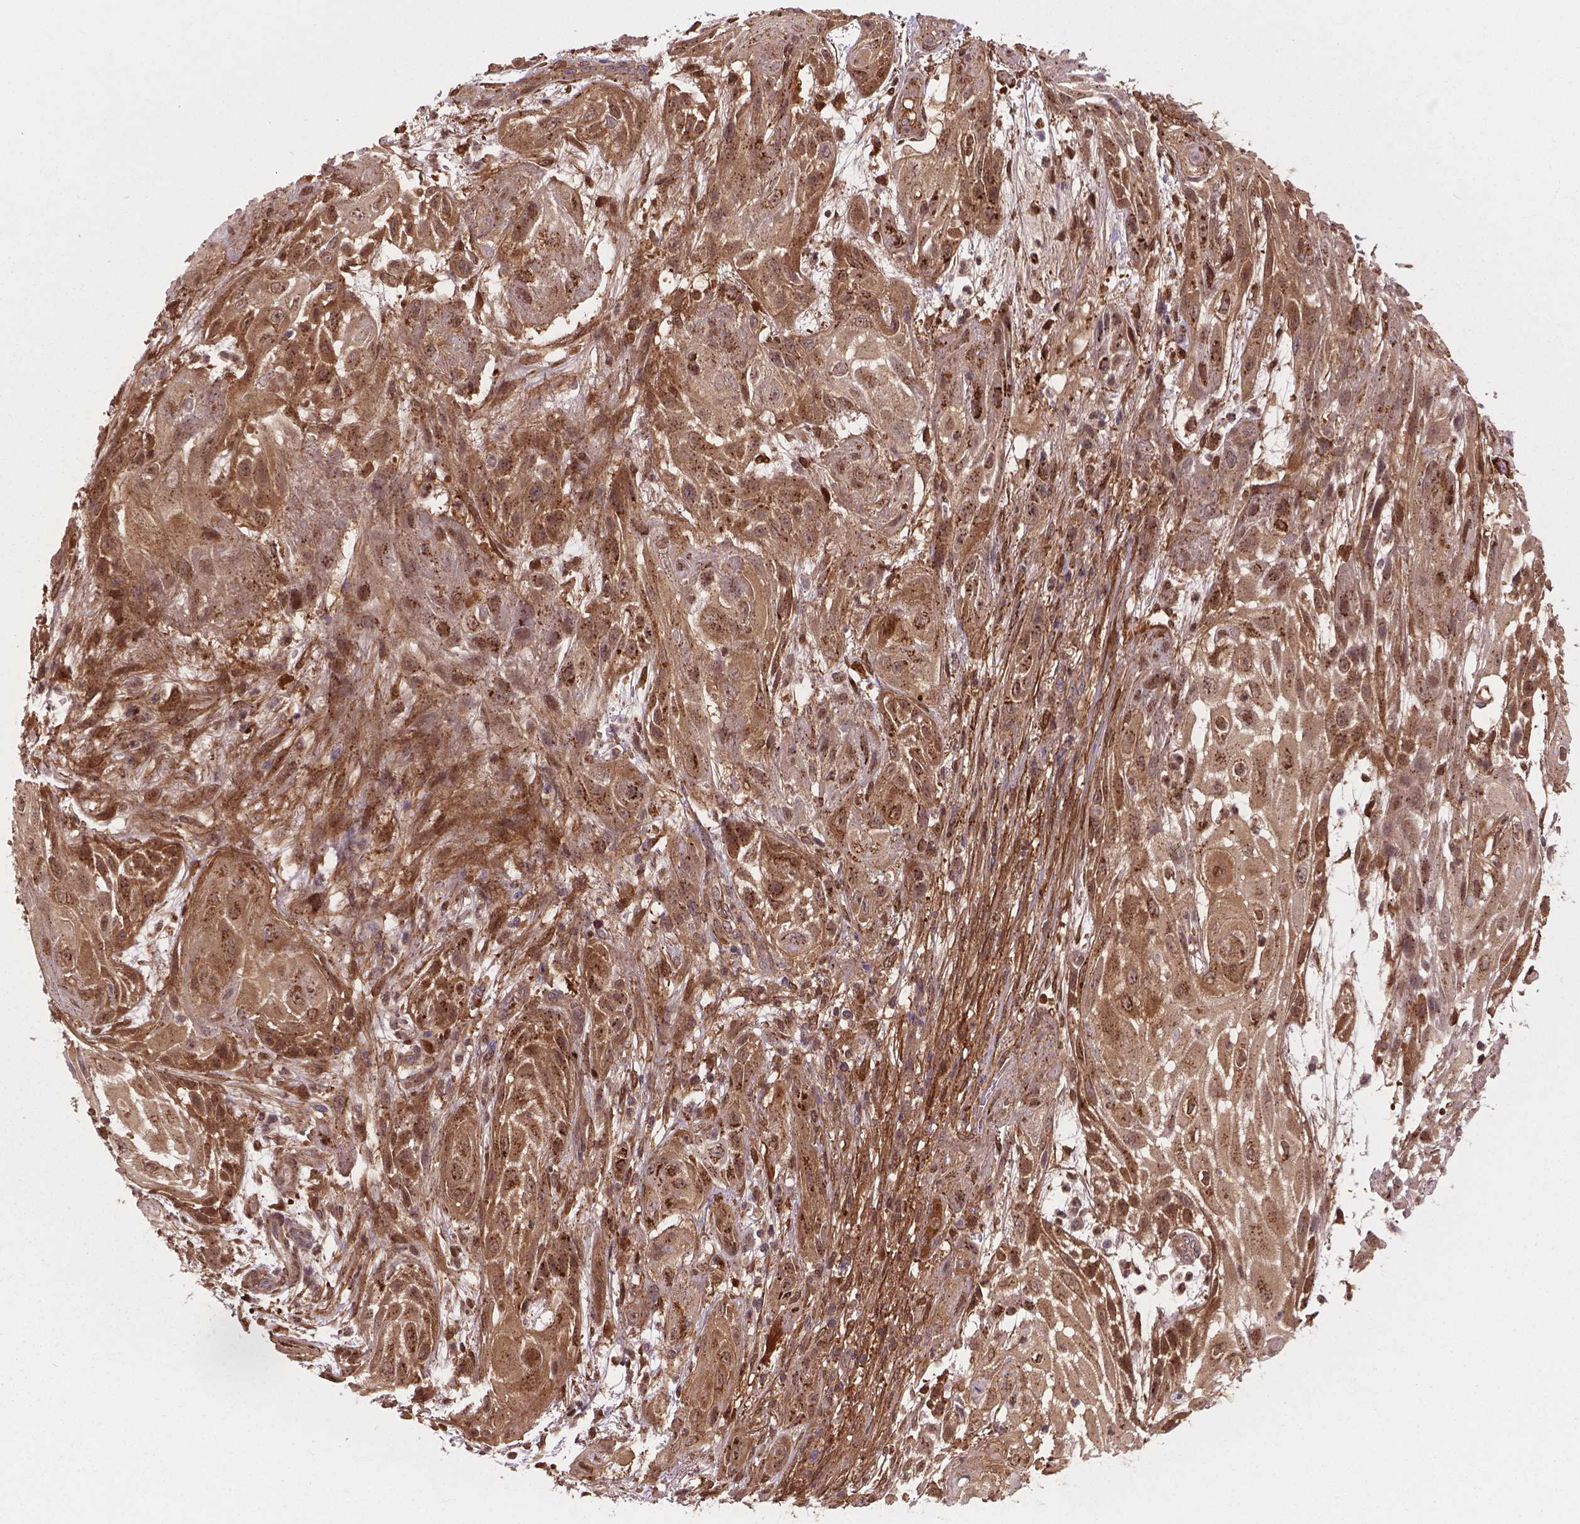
{"staining": {"intensity": "moderate", "quantity": ">75%", "location": "cytoplasmic/membranous,nuclear"}, "tissue": "skin cancer", "cell_type": "Tumor cells", "image_type": "cancer", "snomed": [{"axis": "morphology", "description": "Squamous cell carcinoma, NOS"}, {"axis": "topography", "description": "Skin"}], "caption": "There is medium levels of moderate cytoplasmic/membranous and nuclear positivity in tumor cells of skin cancer (squamous cell carcinoma), as demonstrated by immunohistochemical staining (brown color).", "gene": "PLIN3", "patient": {"sex": "male", "age": 62}}